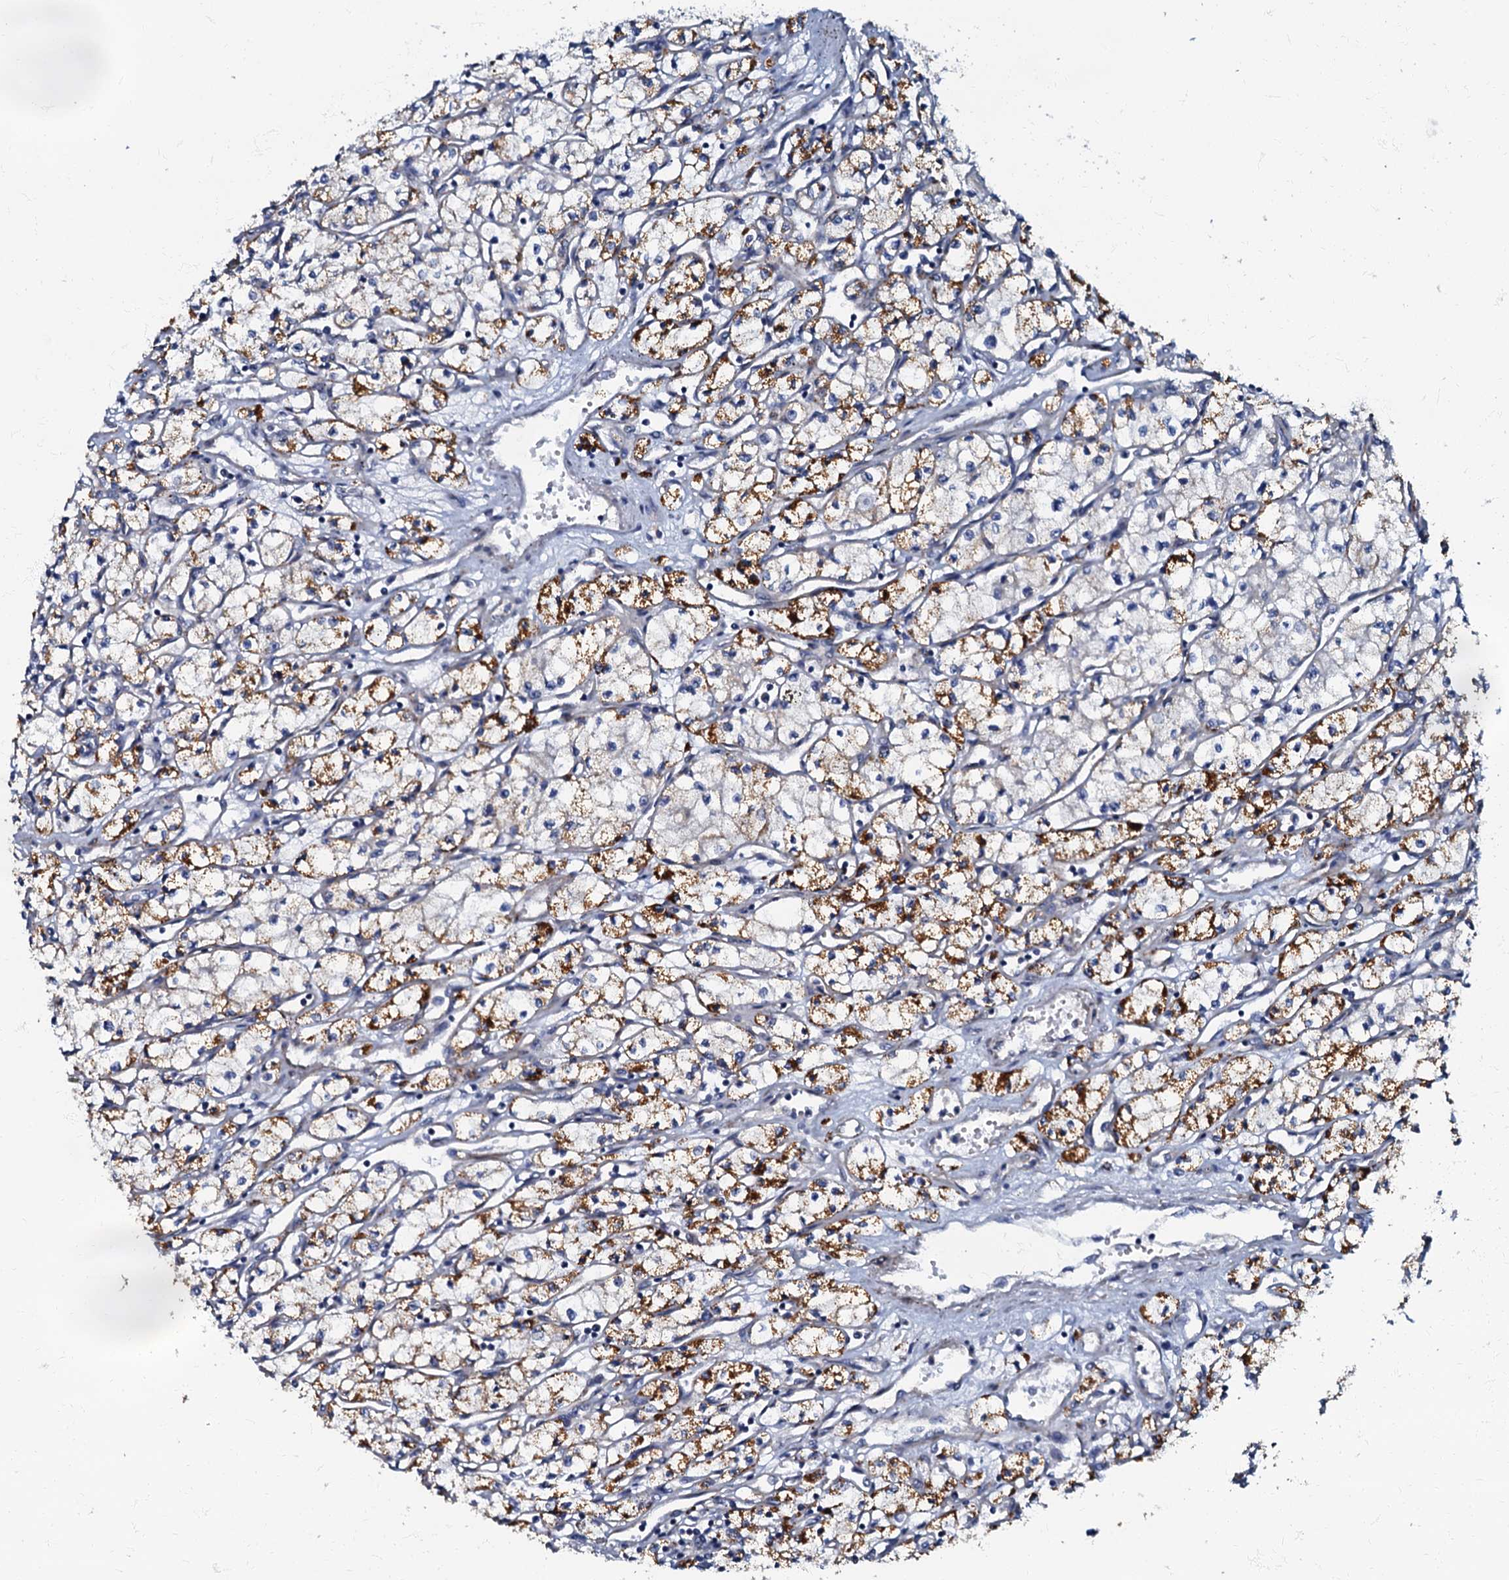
{"staining": {"intensity": "strong", "quantity": "<25%", "location": "cytoplasmic/membranous"}, "tissue": "renal cancer", "cell_type": "Tumor cells", "image_type": "cancer", "snomed": [{"axis": "morphology", "description": "Adenocarcinoma, NOS"}, {"axis": "topography", "description": "Kidney"}], "caption": "IHC staining of renal cancer, which reveals medium levels of strong cytoplasmic/membranous expression in approximately <25% of tumor cells indicating strong cytoplasmic/membranous protein positivity. The staining was performed using DAB (3,3'-diaminobenzidine) (brown) for protein detection and nuclei were counterstained in hematoxylin (blue).", "gene": "OLAH", "patient": {"sex": "male", "age": 59}}